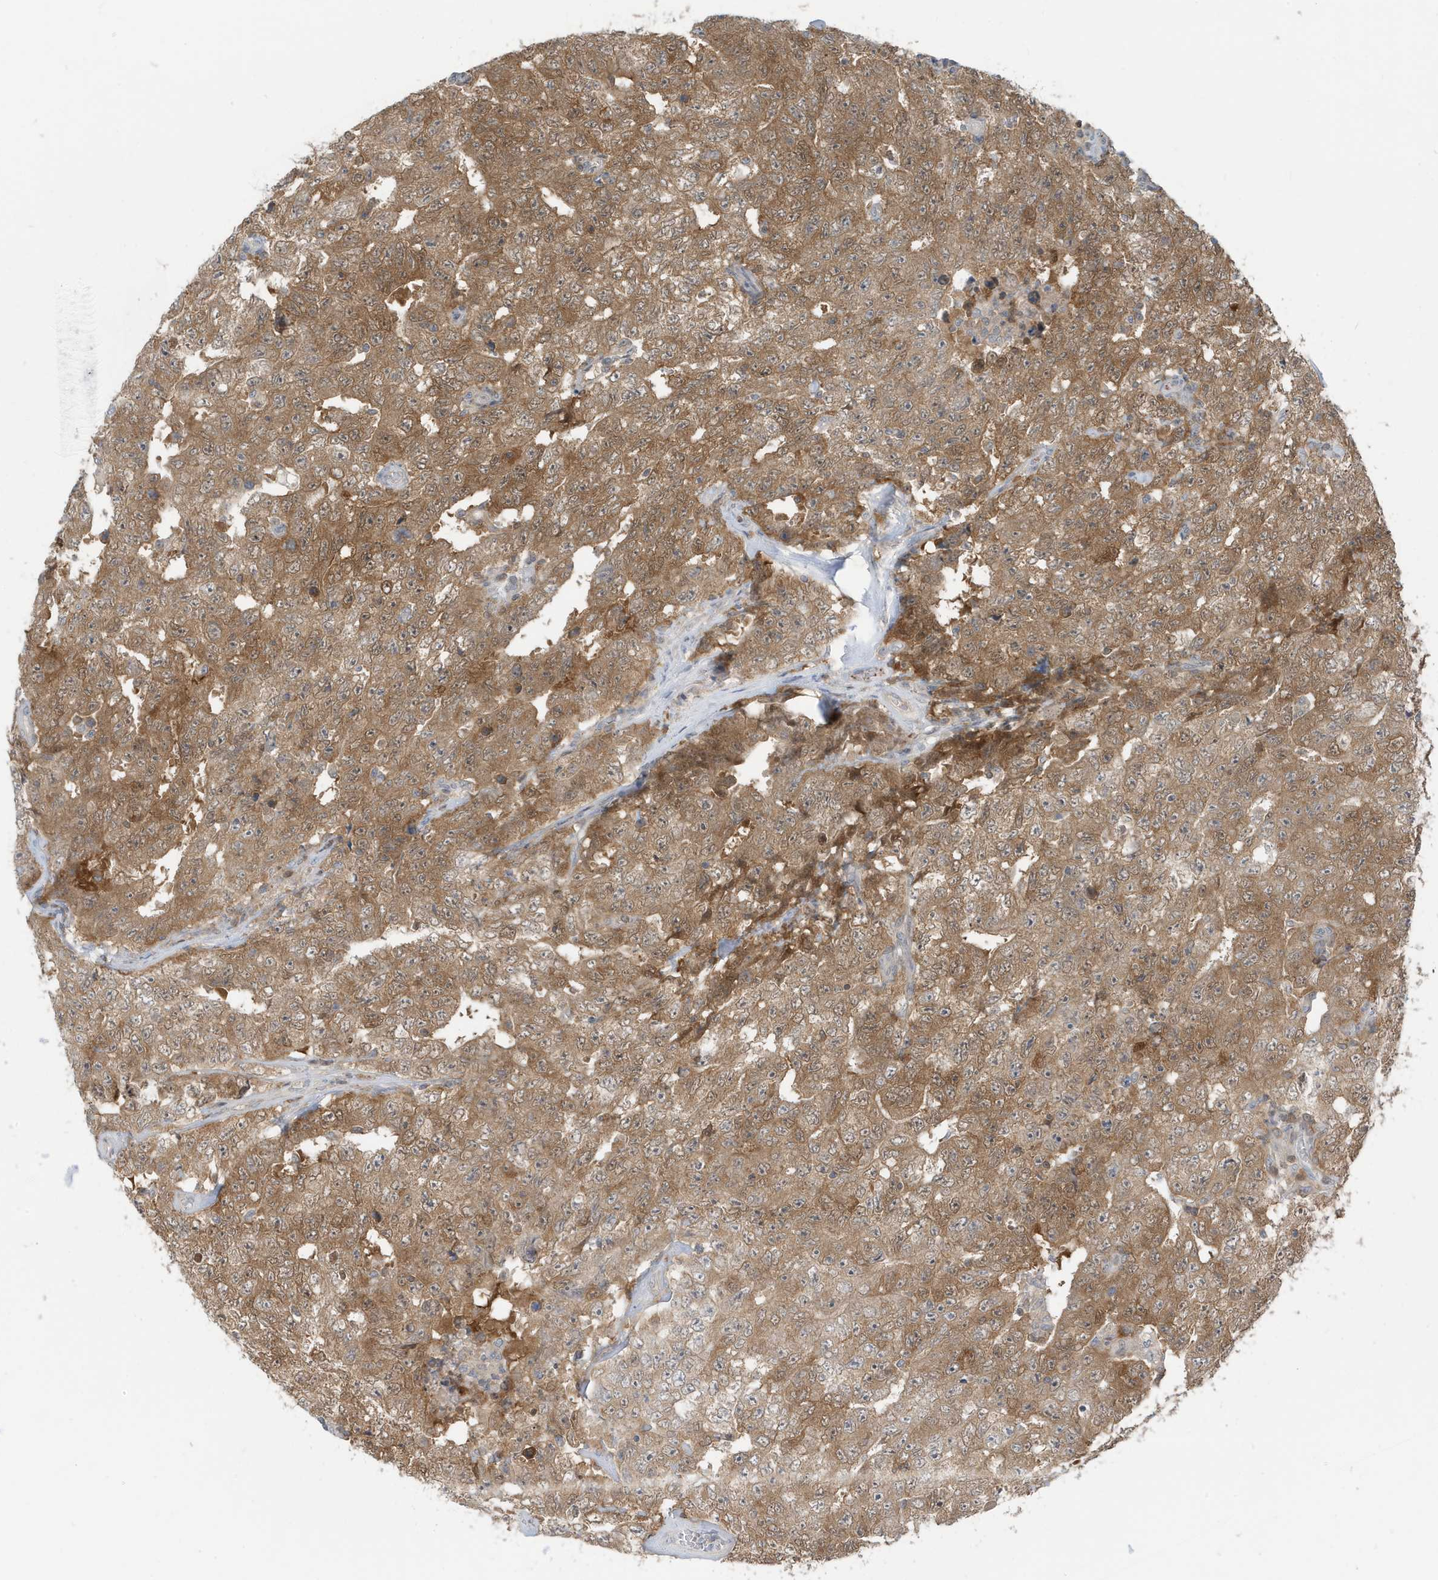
{"staining": {"intensity": "moderate", "quantity": ">75%", "location": "cytoplasmic/membranous"}, "tissue": "testis cancer", "cell_type": "Tumor cells", "image_type": "cancer", "snomed": [{"axis": "morphology", "description": "Carcinoma, Embryonal, NOS"}, {"axis": "topography", "description": "Testis"}], "caption": "This photomicrograph reveals immunohistochemistry staining of testis cancer (embryonal carcinoma), with medium moderate cytoplasmic/membranous positivity in approximately >75% of tumor cells.", "gene": "OGA", "patient": {"sex": "male", "age": 26}}